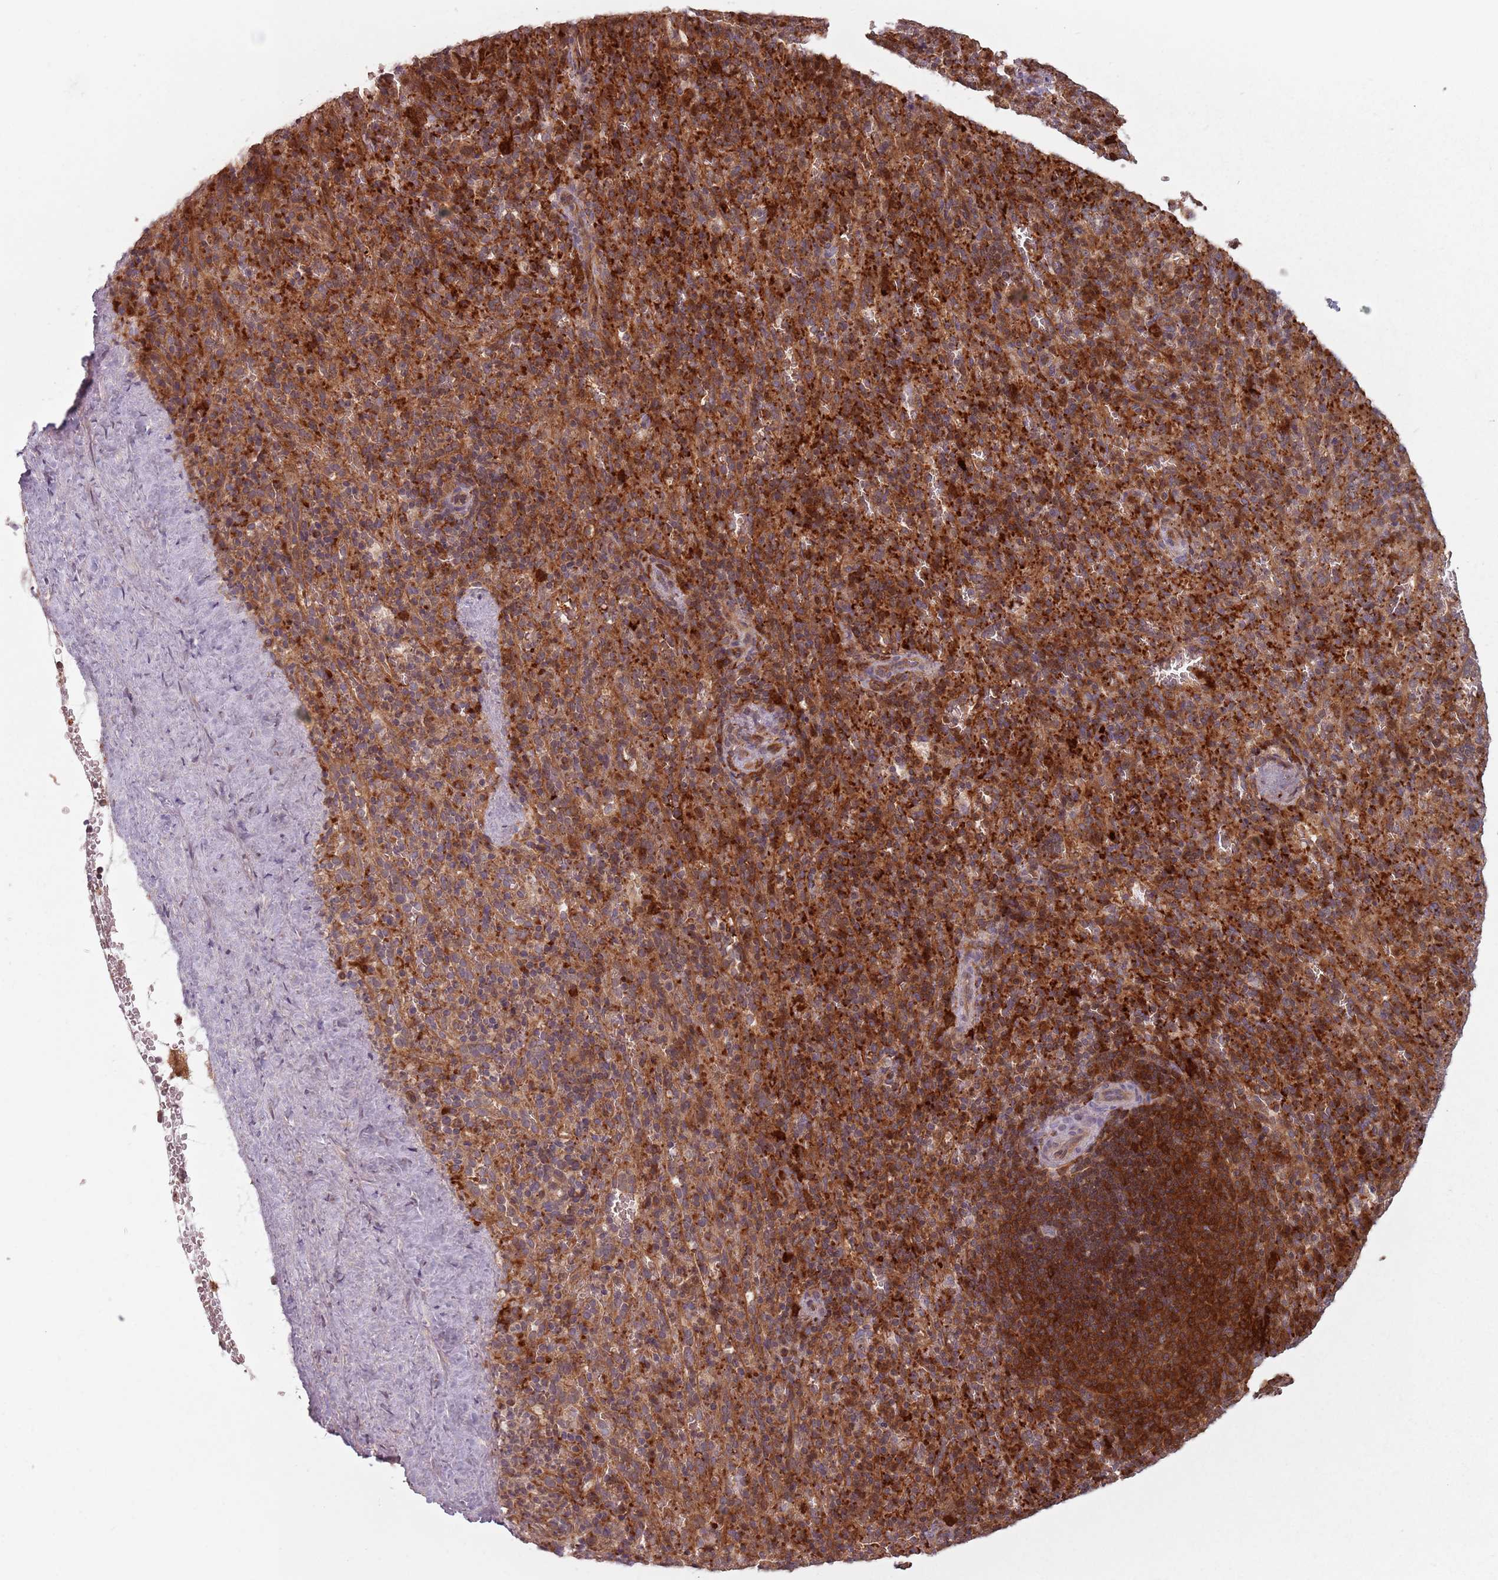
{"staining": {"intensity": "strong", "quantity": ">75%", "location": "cytoplasmic/membranous"}, "tissue": "spleen", "cell_type": "Cells in red pulp", "image_type": "normal", "snomed": [{"axis": "morphology", "description": "Normal tissue, NOS"}, {"axis": "topography", "description": "Spleen"}], "caption": "Spleen stained with IHC exhibits strong cytoplasmic/membranous expression in about >75% of cells in red pulp.", "gene": "GPR180", "patient": {"sex": "female", "age": 21}}